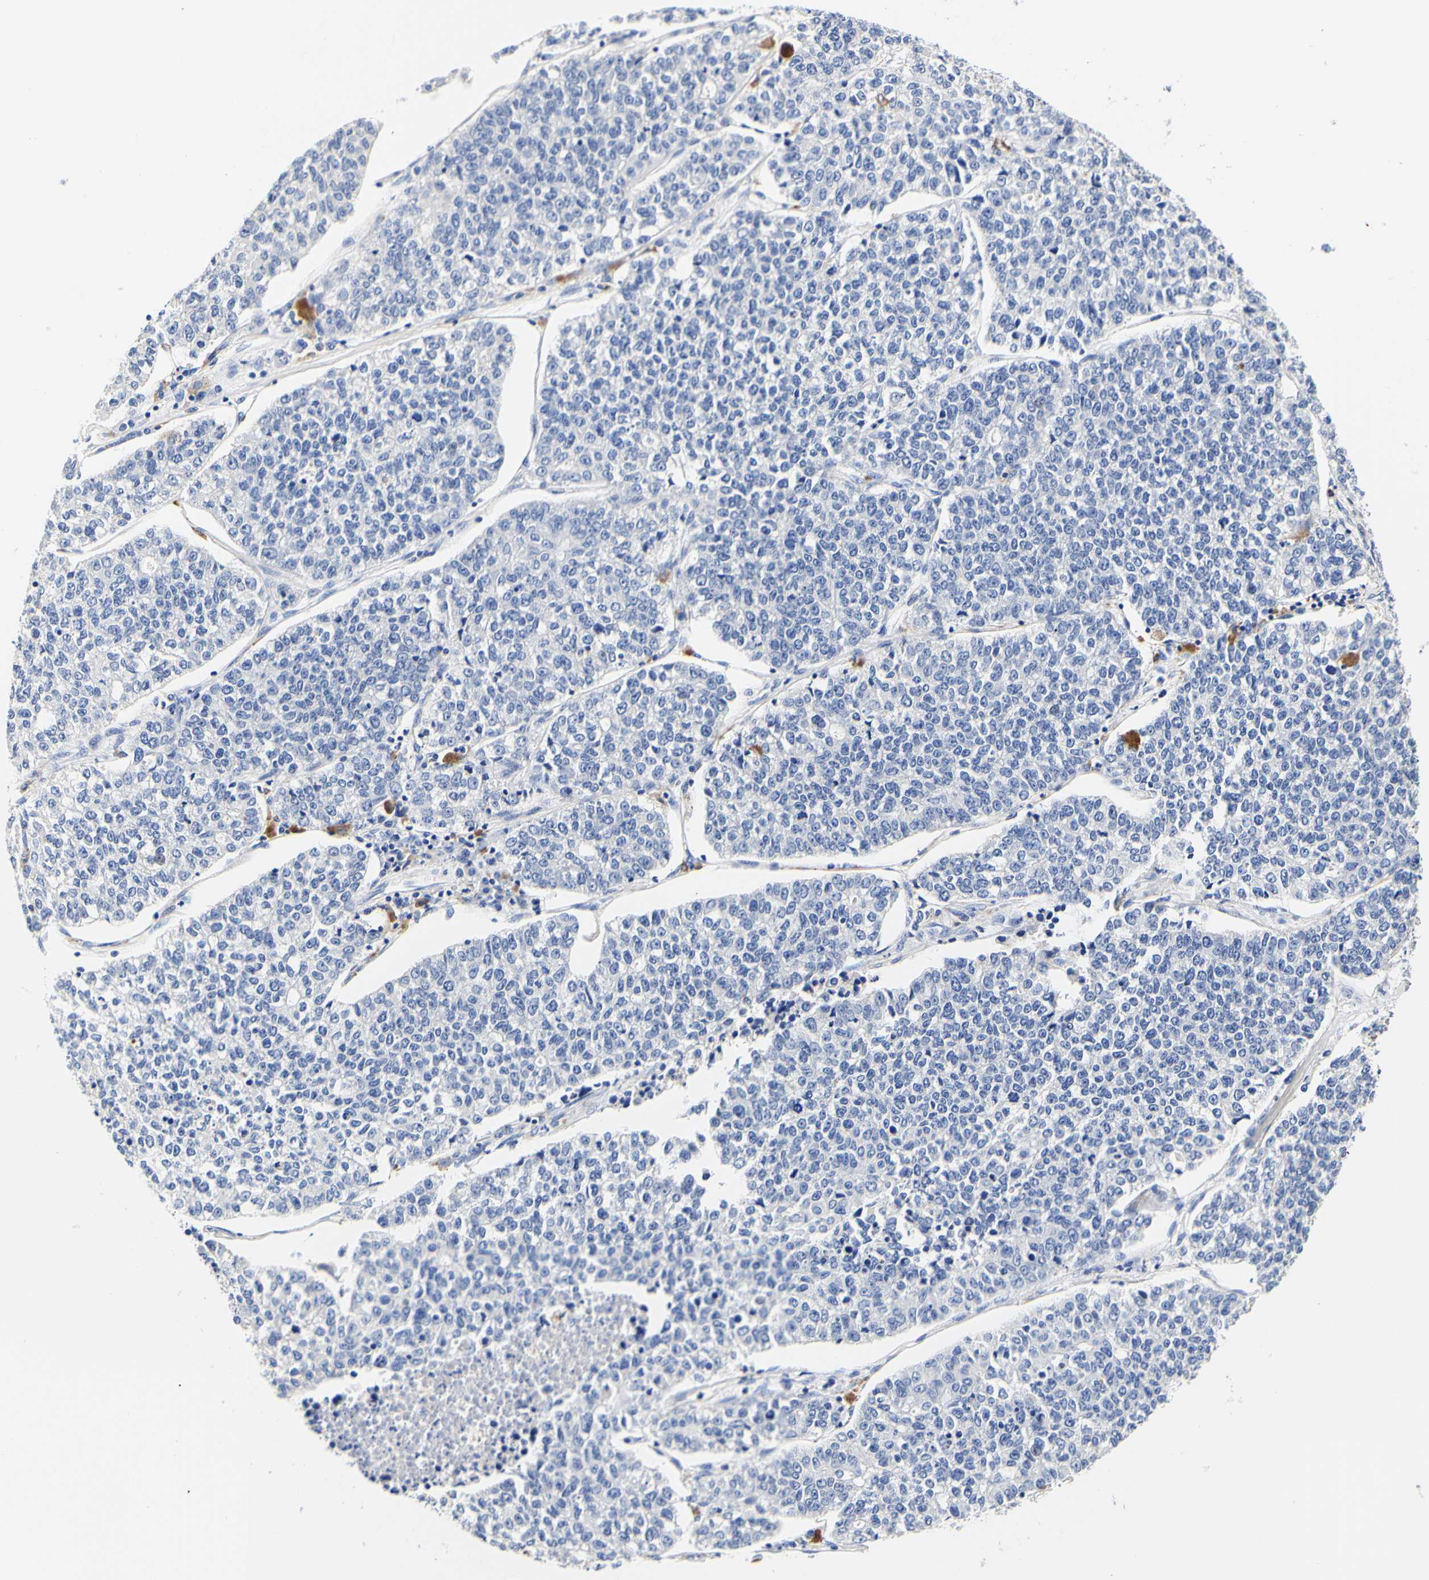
{"staining": {"intensity": "negative", "quantity": "none", "location": "none"}, "tissue": "lung cancer", "cell_type": "Tumor cells", "image_type": "cancer", "snomed": [{"axis": "morphology", "description": "Adenocarcinoma, NOS"}, {"axis": "topography", "description": "Lung"}], "caption": "Tumor cells are negative for brown protein staining in adenocarcinoma (lung).", "gene": "CAMK4", "patient": {"sex": "male", "age": 49}}